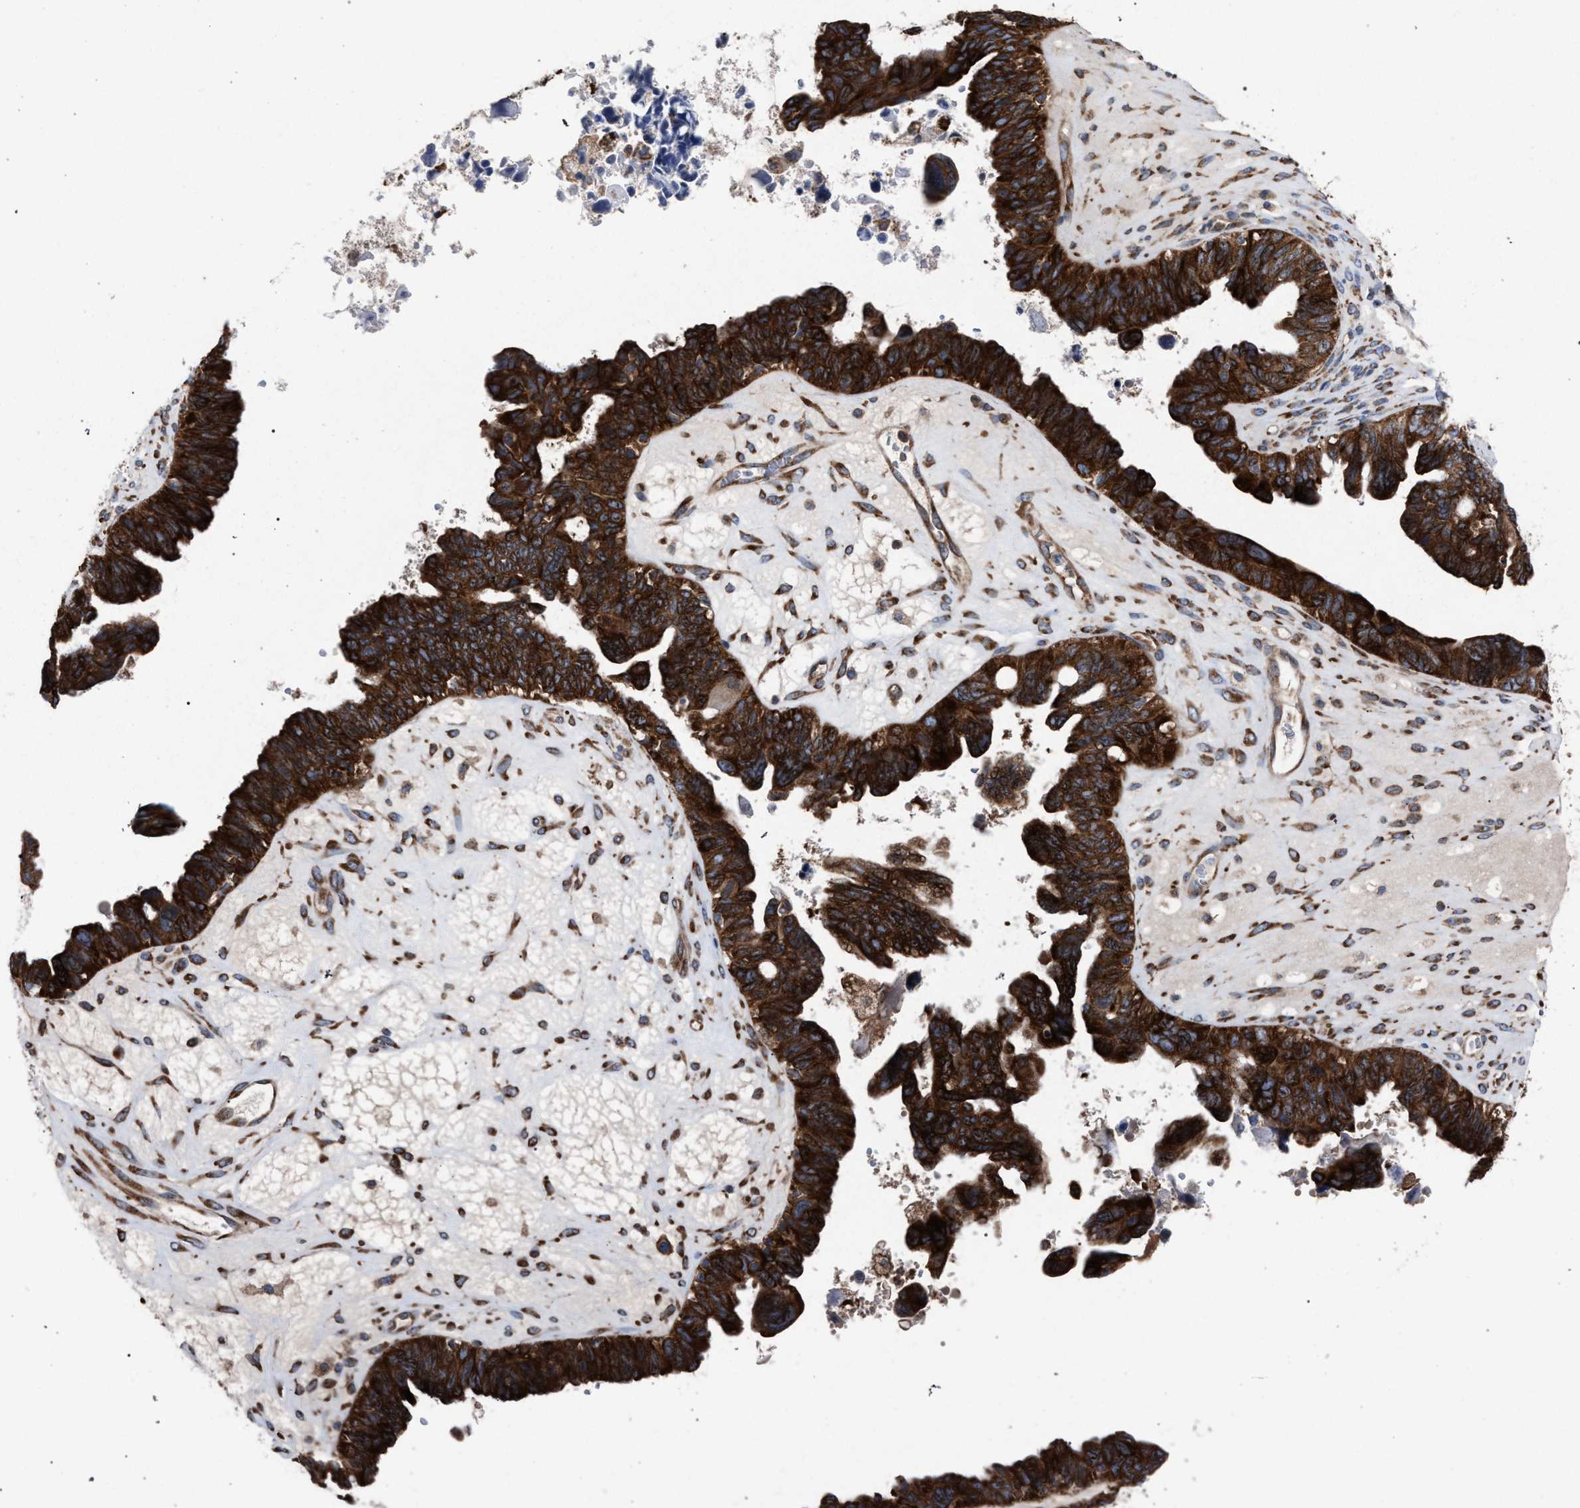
{"staining": {"intensity": "strong", "quantity": ">75%", "location": "cytoplasmic/membranous"}, "tissue": "ovarian cancer", "cell_type": "Tumor cells", "image_type": "cancer", "snomed": [{"axis": "morphology", "description": "Cystadenocarcinoma, serous, NOS"}, {"axis": "topography", "description": "Ovary"}], "caption": "Protein expression analysis of ovarian cancer exhibits strong cytoplasmic/membranous expression in approximately >75% of tumor cells.", "gene": "CDR2L", "patient": {"sex": "female", "age": 79}}